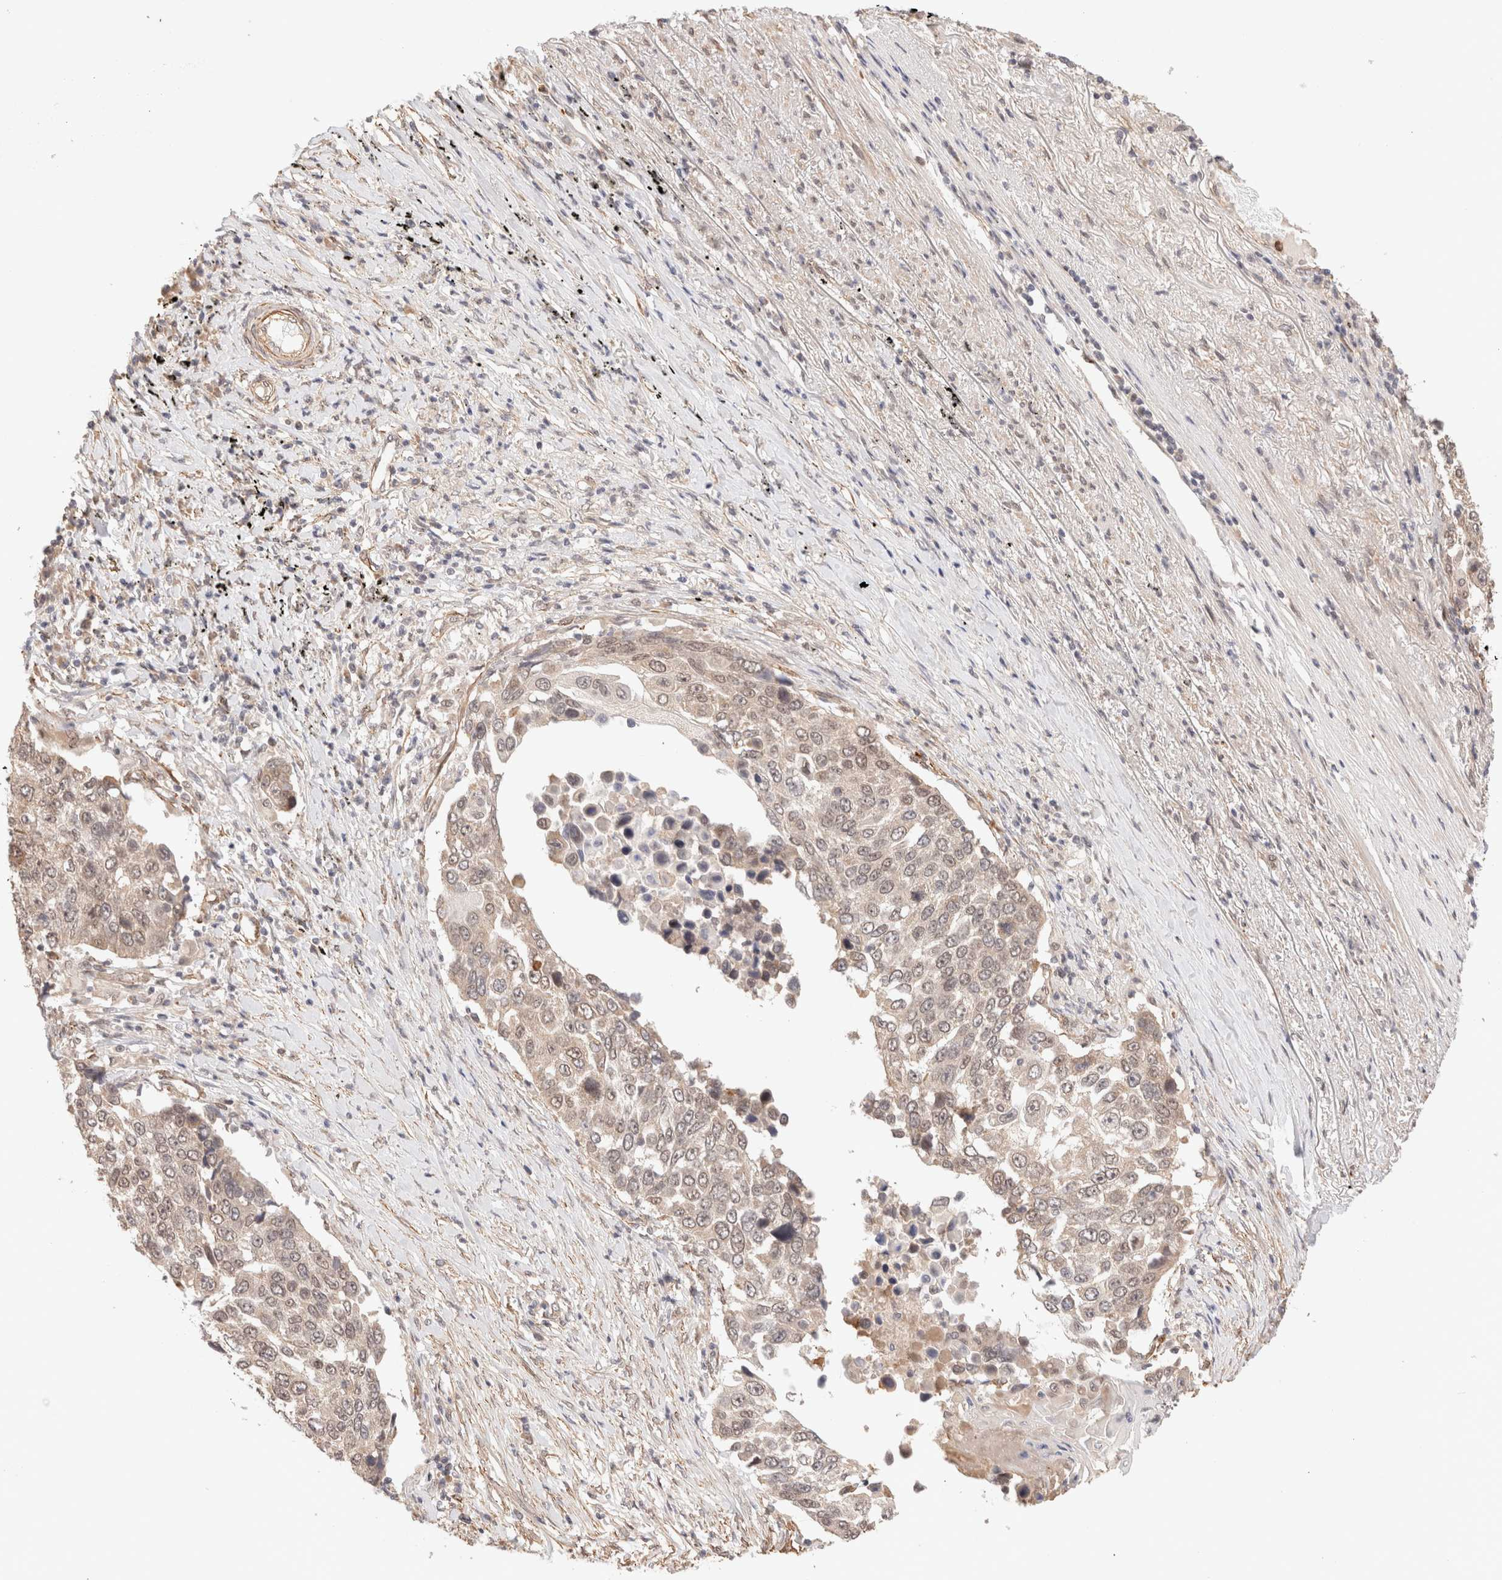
{"staining": {"intensity": "weak", "quantity": ">75%", "location": "cytoplasmic/membranous,nuclear"}, "tissue": "lung cancer", "cell_type": "Tumor cells", "image_type": "cancer", "snomed": [{"axis": "morphology", "description": "Squamous cell carcinoma, NOS"}, {"axis": "topography", "description": "Lung"}], "caption": "High-power microscopy captured an immunohistochemistry micrograph of lung cancer, revealing weak cytoplasmic/membranous and nuclear staining in about >75% of tumor cells.", "gene": "BRPF3", "patient": {"sex": "male", "age": 66}}